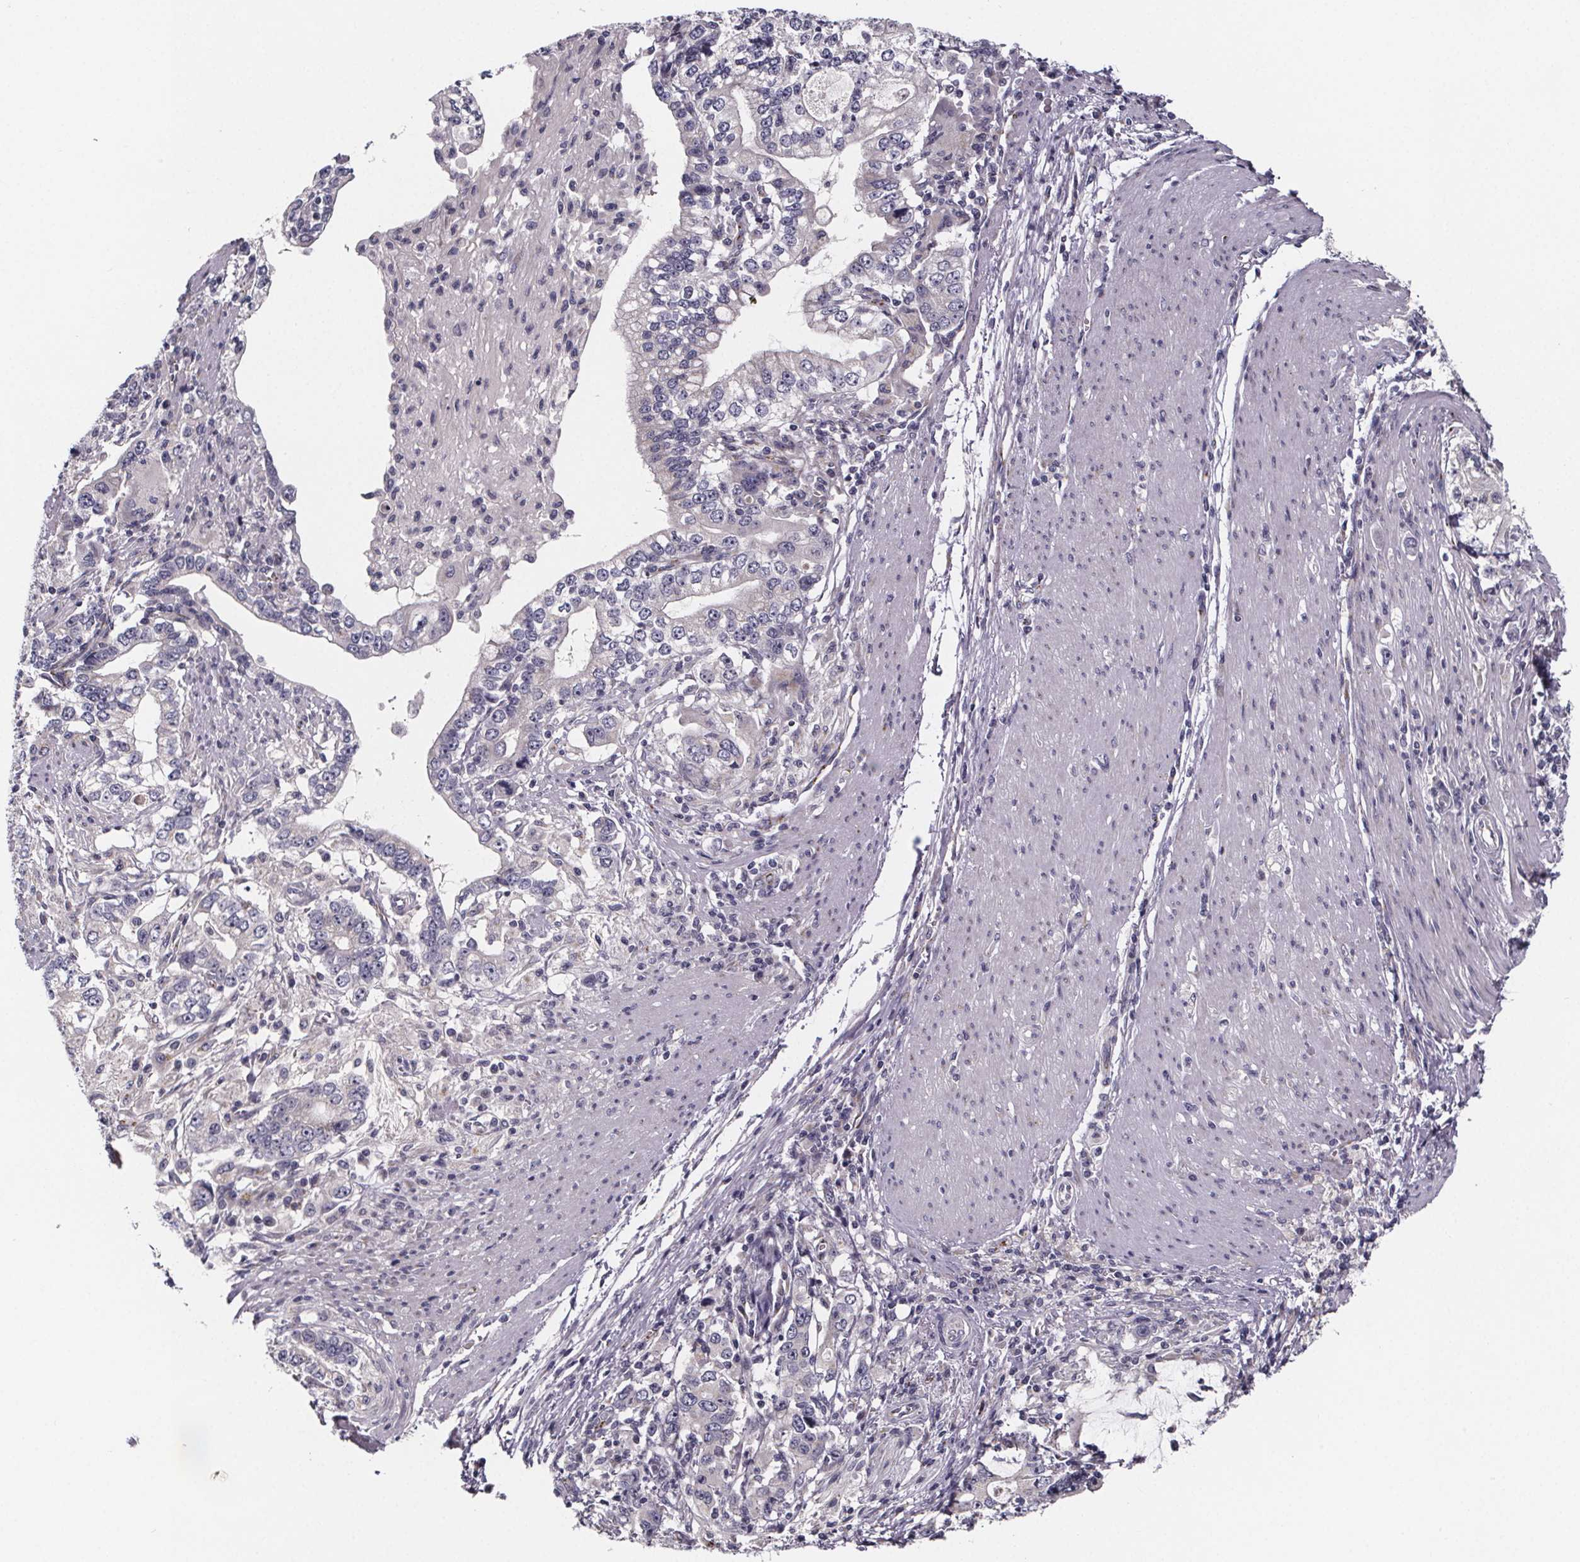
{"staining": {"intensity": "negative", "quantity": "none", "location": "none"}, "tissue": "stomach cancer", "cell_type": "Tumor cells", "image_type": "cancer", "snomed": [{"axis": "morphology", "description": "Adenocarcinoma, NOS"}, {"axis": "topography", "description": "Stomach, lower"}], "caption": "IHC photomicrograph of human stomach cancer stained for a protein (brown), which displays no expression in tumor cells.", "gene": "NDST1", "patient": {"sex": "female", "age": 72}}